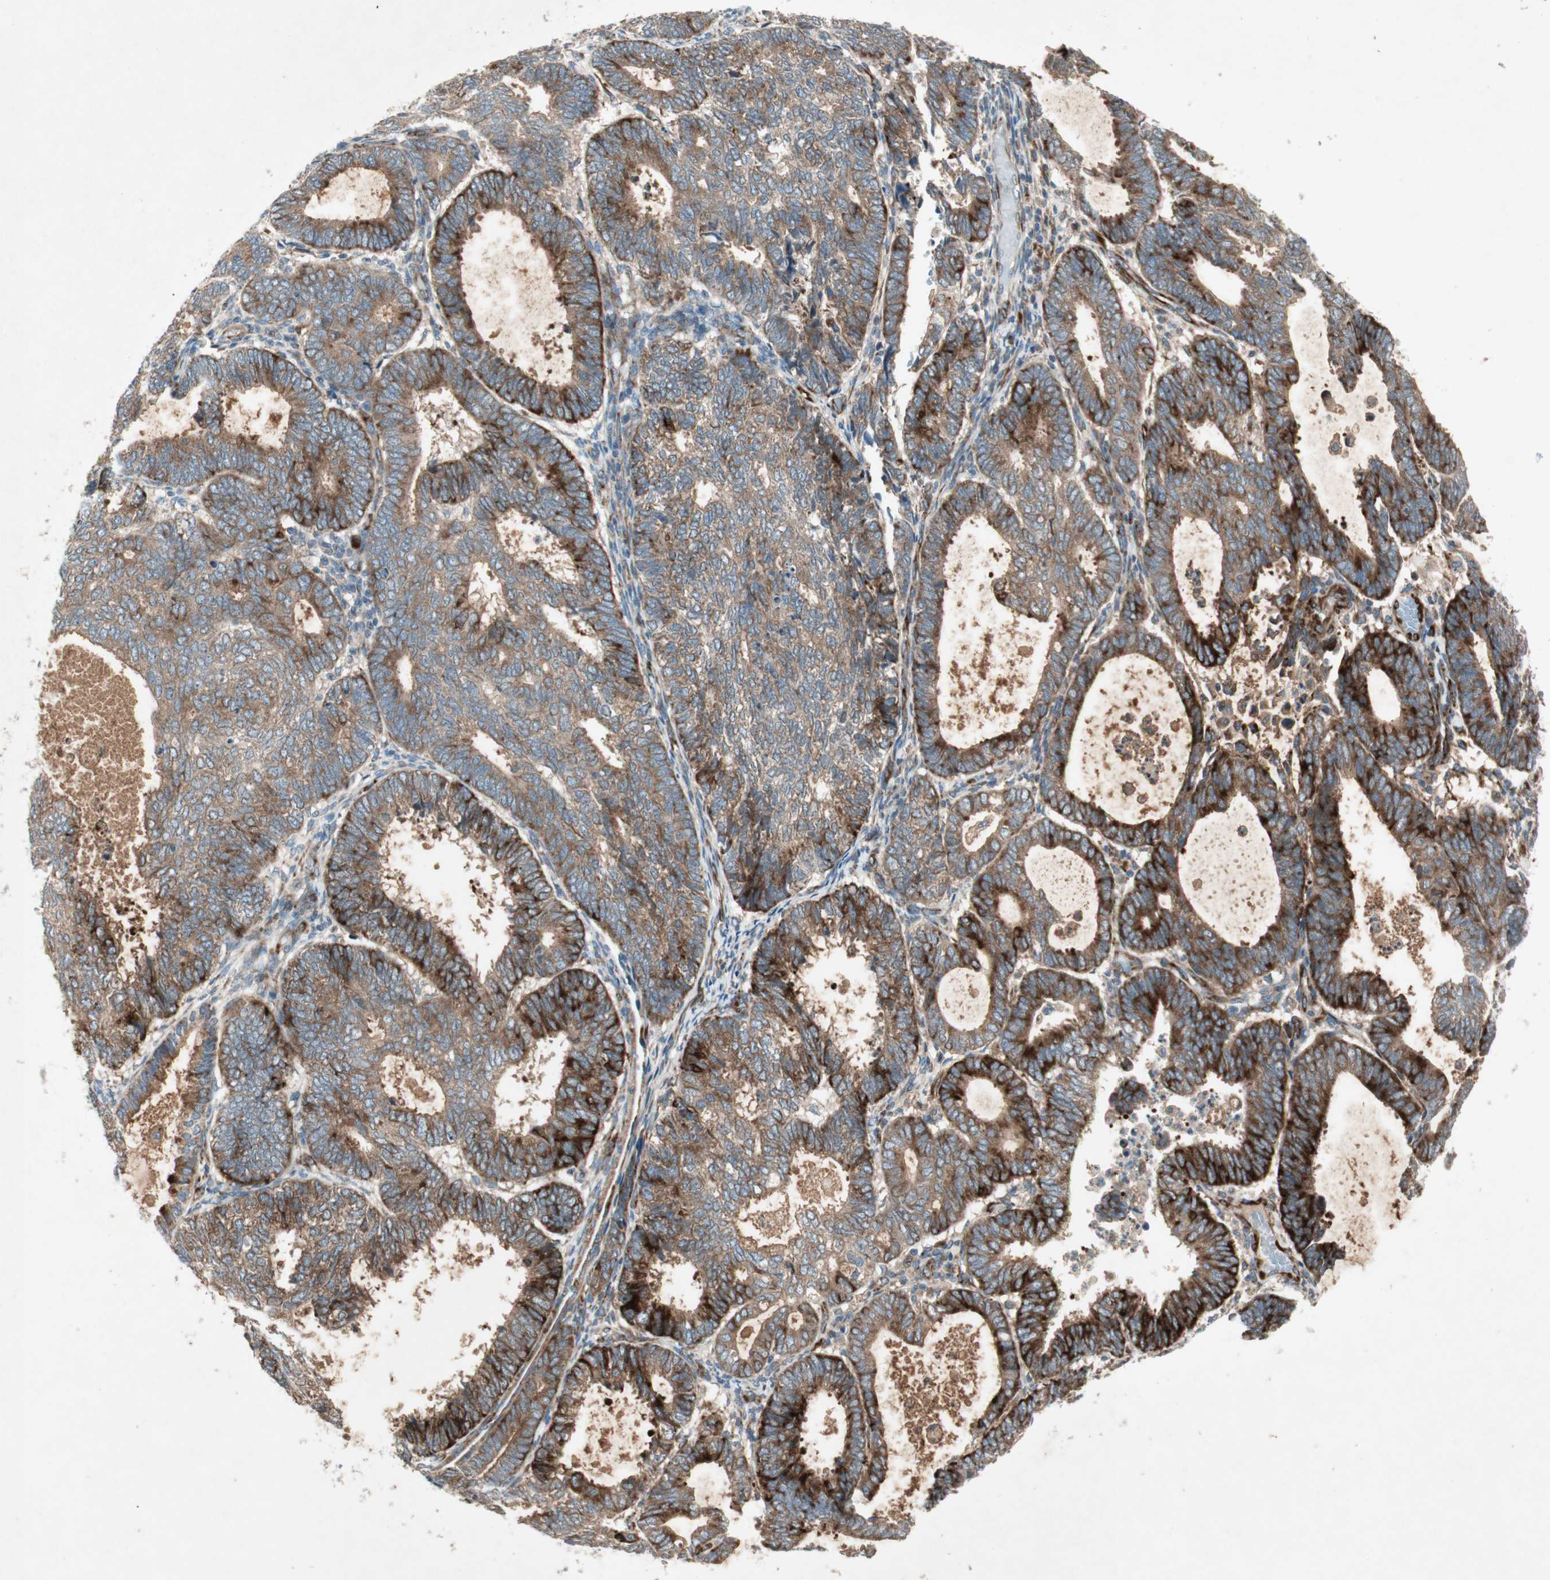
{"staining": {"intensity": "strong", "quantity": ">75%", "location": "cytoplasmic/membranous"}, "tissue": "endometrial cancer", "cell_type": "Tumor cells", "image_type": "cancer", "snomed": [{"axis": "morphology", "description": "Adenocarcinoma, NOS"}, {"axis": "topography", "description": "Uterus"}], "caption": "An immunohistochemistry micrograph of tumor tissue is shown. Protein staining in brown shows strong cytoplasmic/membranous positivity in endometrial cancer (adenocarcinoma) within tumor cells.", "gene": "APOO", "patient": {"sex": "female", "age": 60}}